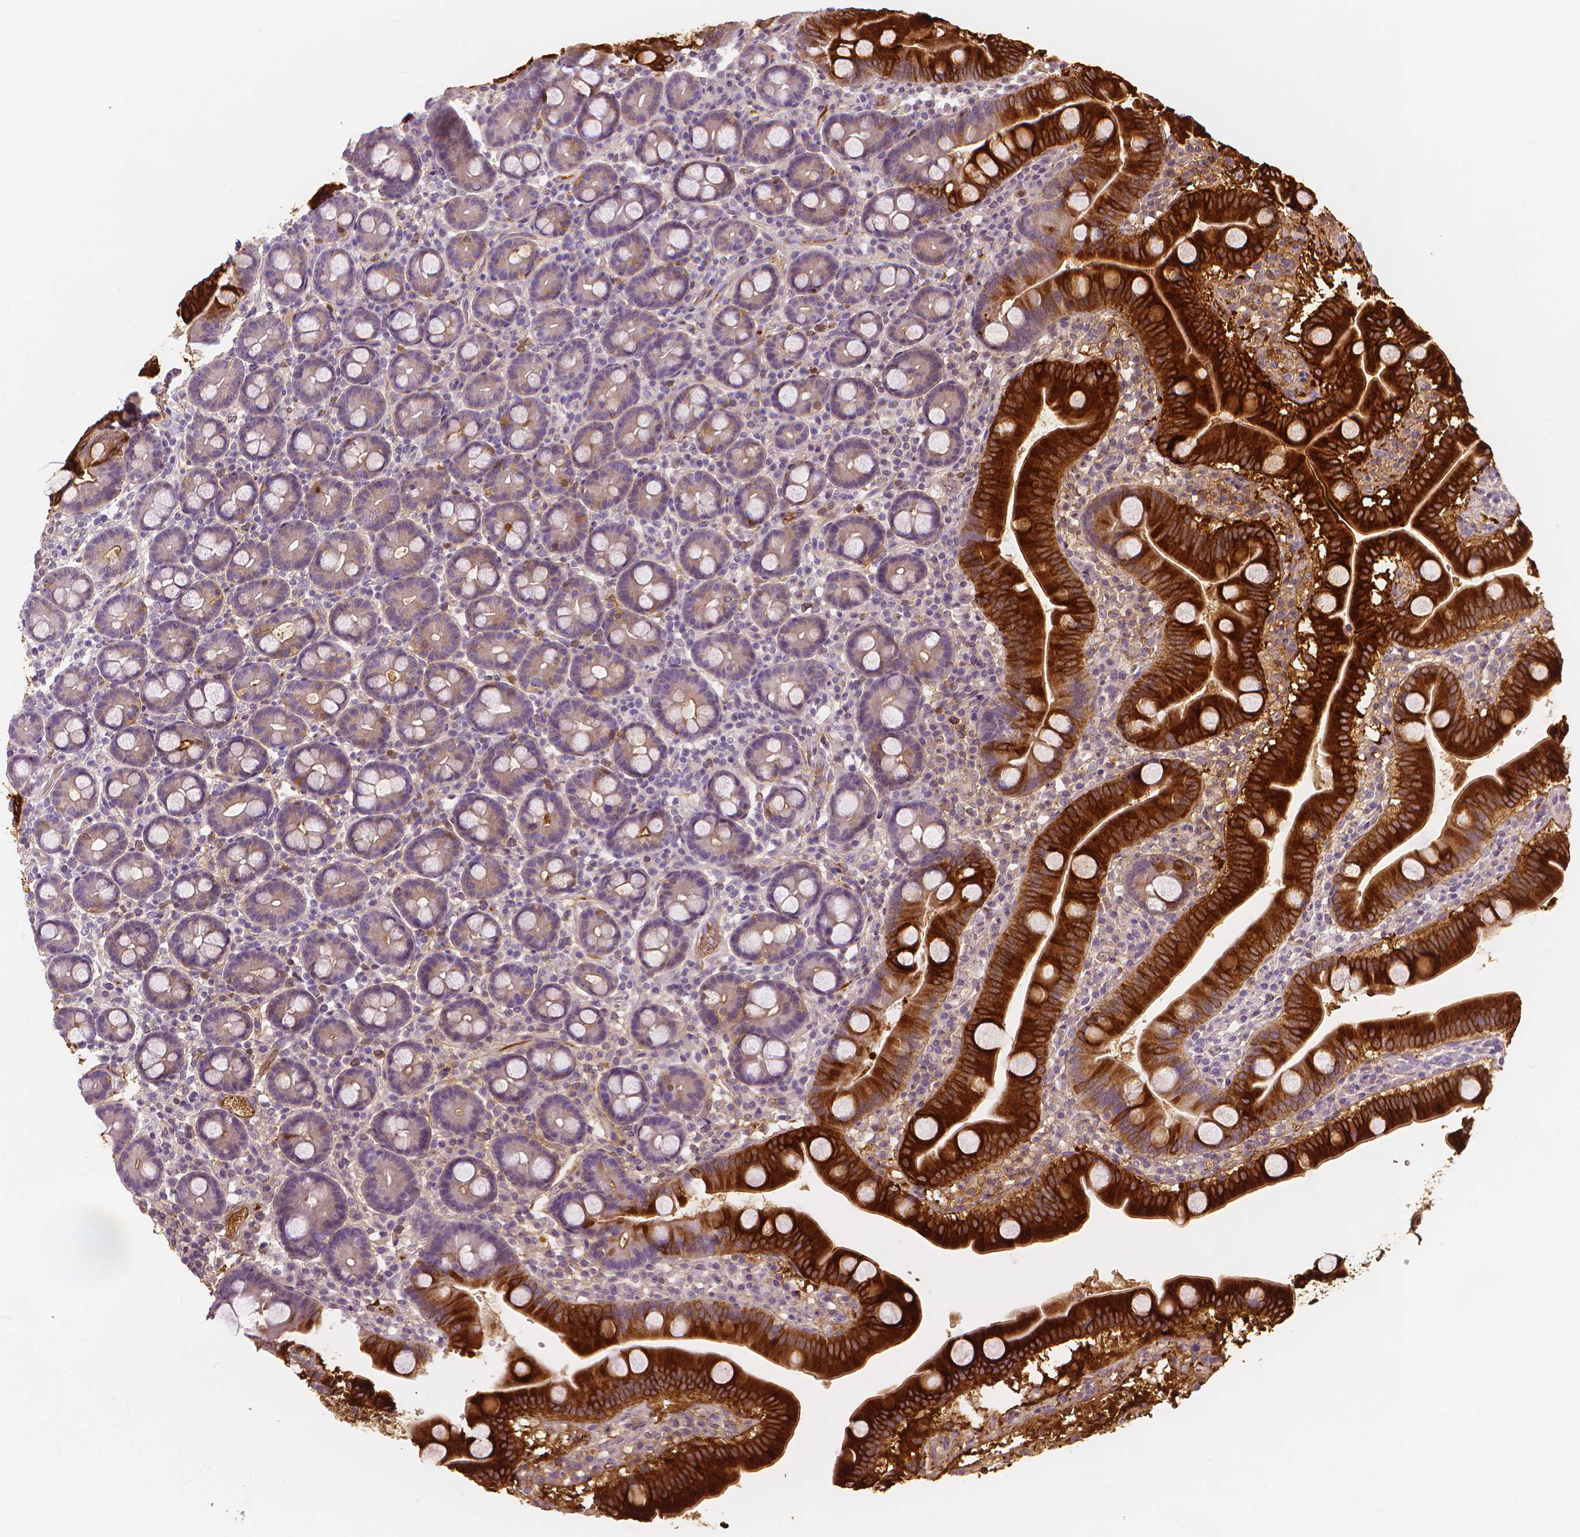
{"staining": {"intensity": "strong", "quantity": "<25%", "location": "cytoplasmic/membranous"}, "tissue": "duodenum", "cell_type": "Glandular cells", "image_type": "normal", "snomed": [{"axis": "morphology", "description": "Normal tissue, NOS"}, {"axis": "topography", "description": "Pancreas"}, {"axis": "topography", "description": "Duodenum"}], "caption": "Strong cytoplasmic/membranous positivity for a protein is appreciated in approximately <25% of glandular cells of unremarkable duodenum using immunohistochemistry (IHC).", "gene": "APOA4", "patient": {"sex": "male", "age": 59}}